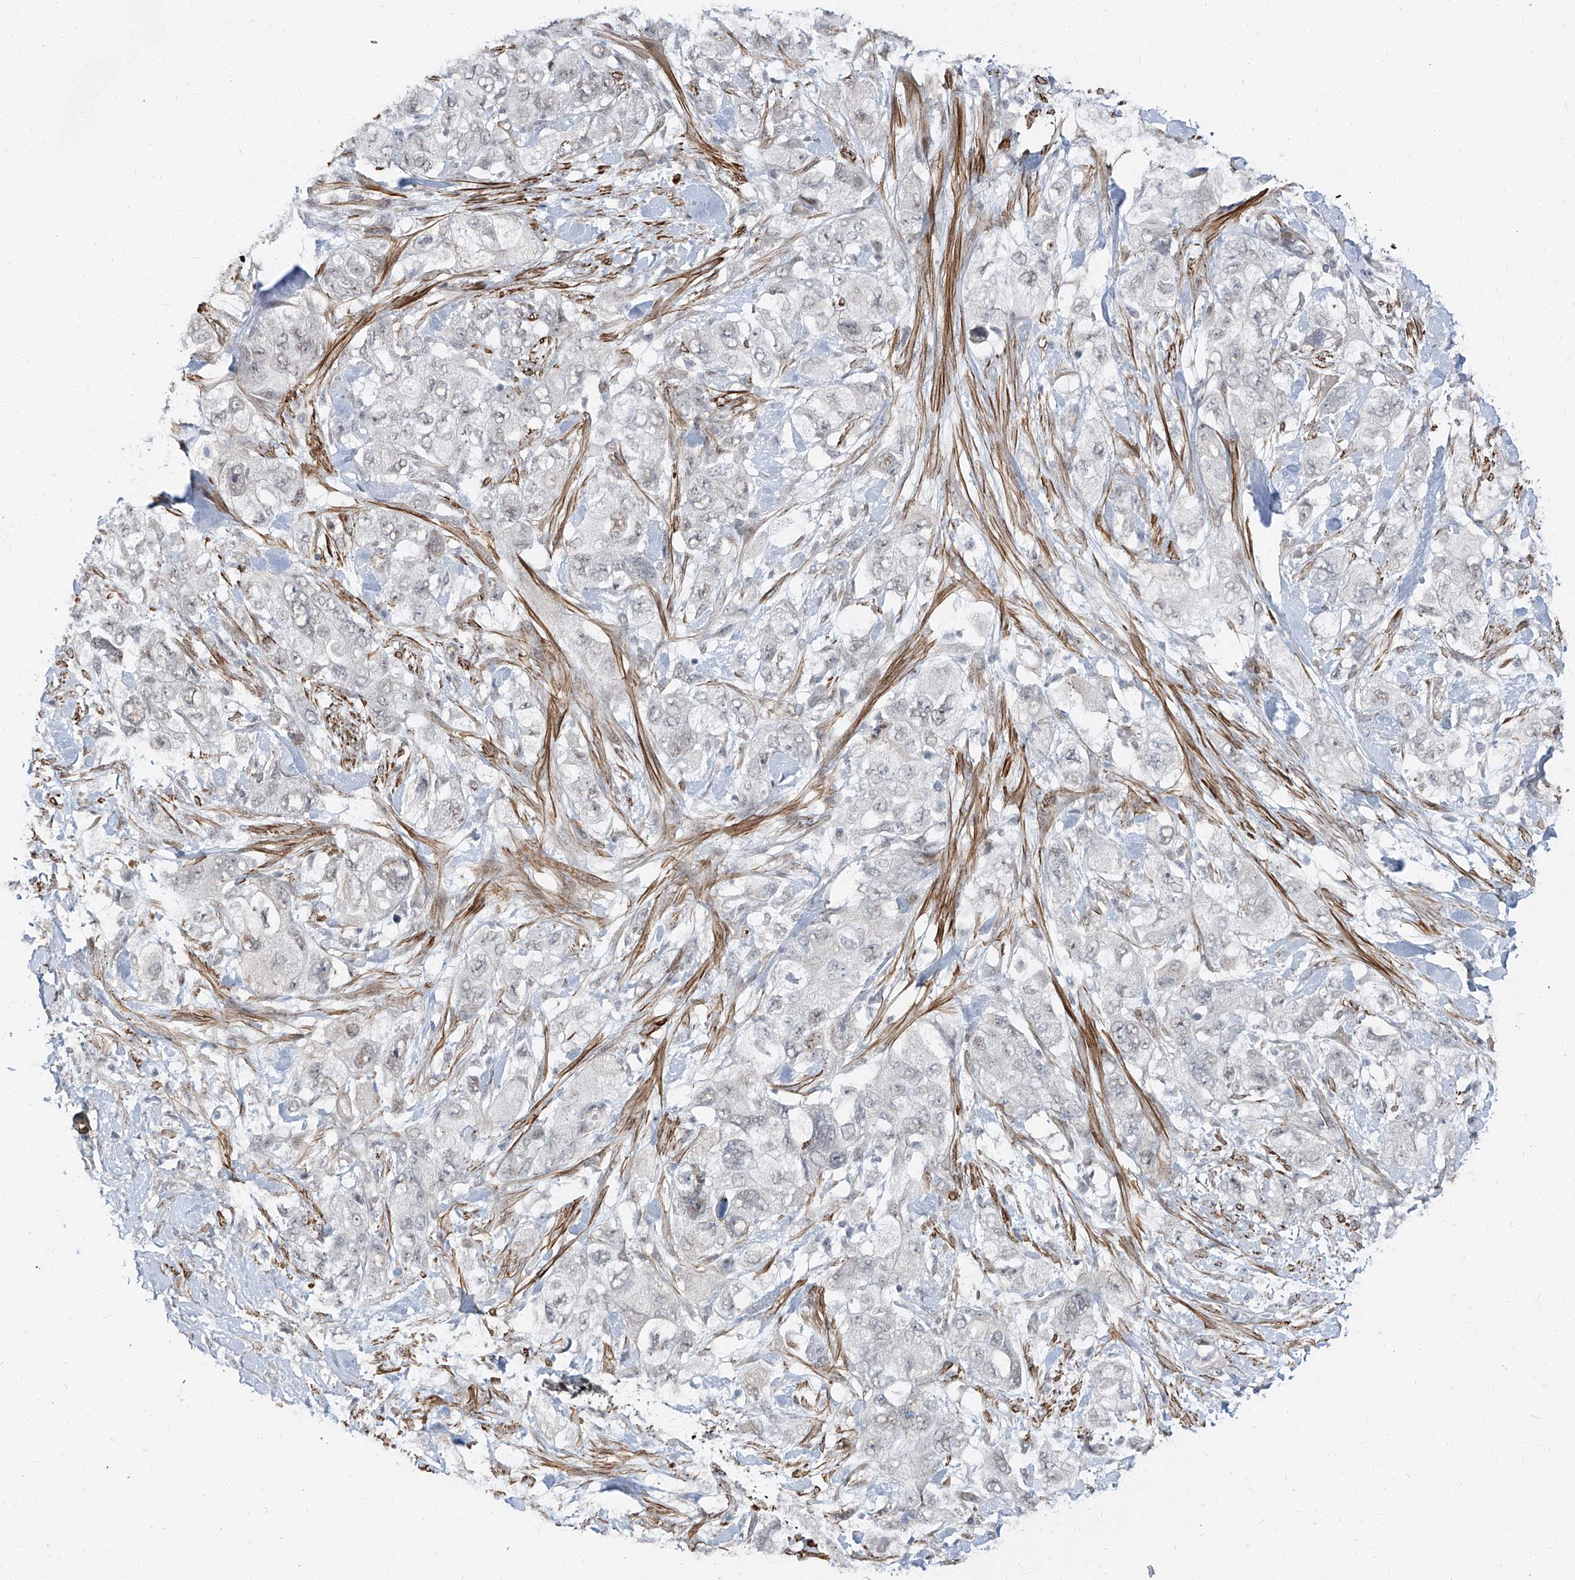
{"staining": {"intensity": "negative", "quantity": "none", "location": "none"}, "tissue": "pancreatic cancer", "cell_type": "Tumor cells", "image_type": "cancer", "snomed": [{"axis": "morphology", "description": "Adenocarcinoma, NOS"}, {"axis": "topography", "description": "Pancreas"}], "caption": "Pancreatic cancer stained for a protein using immunohistochemistry (IHC) demonstrates no expression tumor cells.", "gene": "TXLNB", "patient": {"sex": "female", "age": 73}}